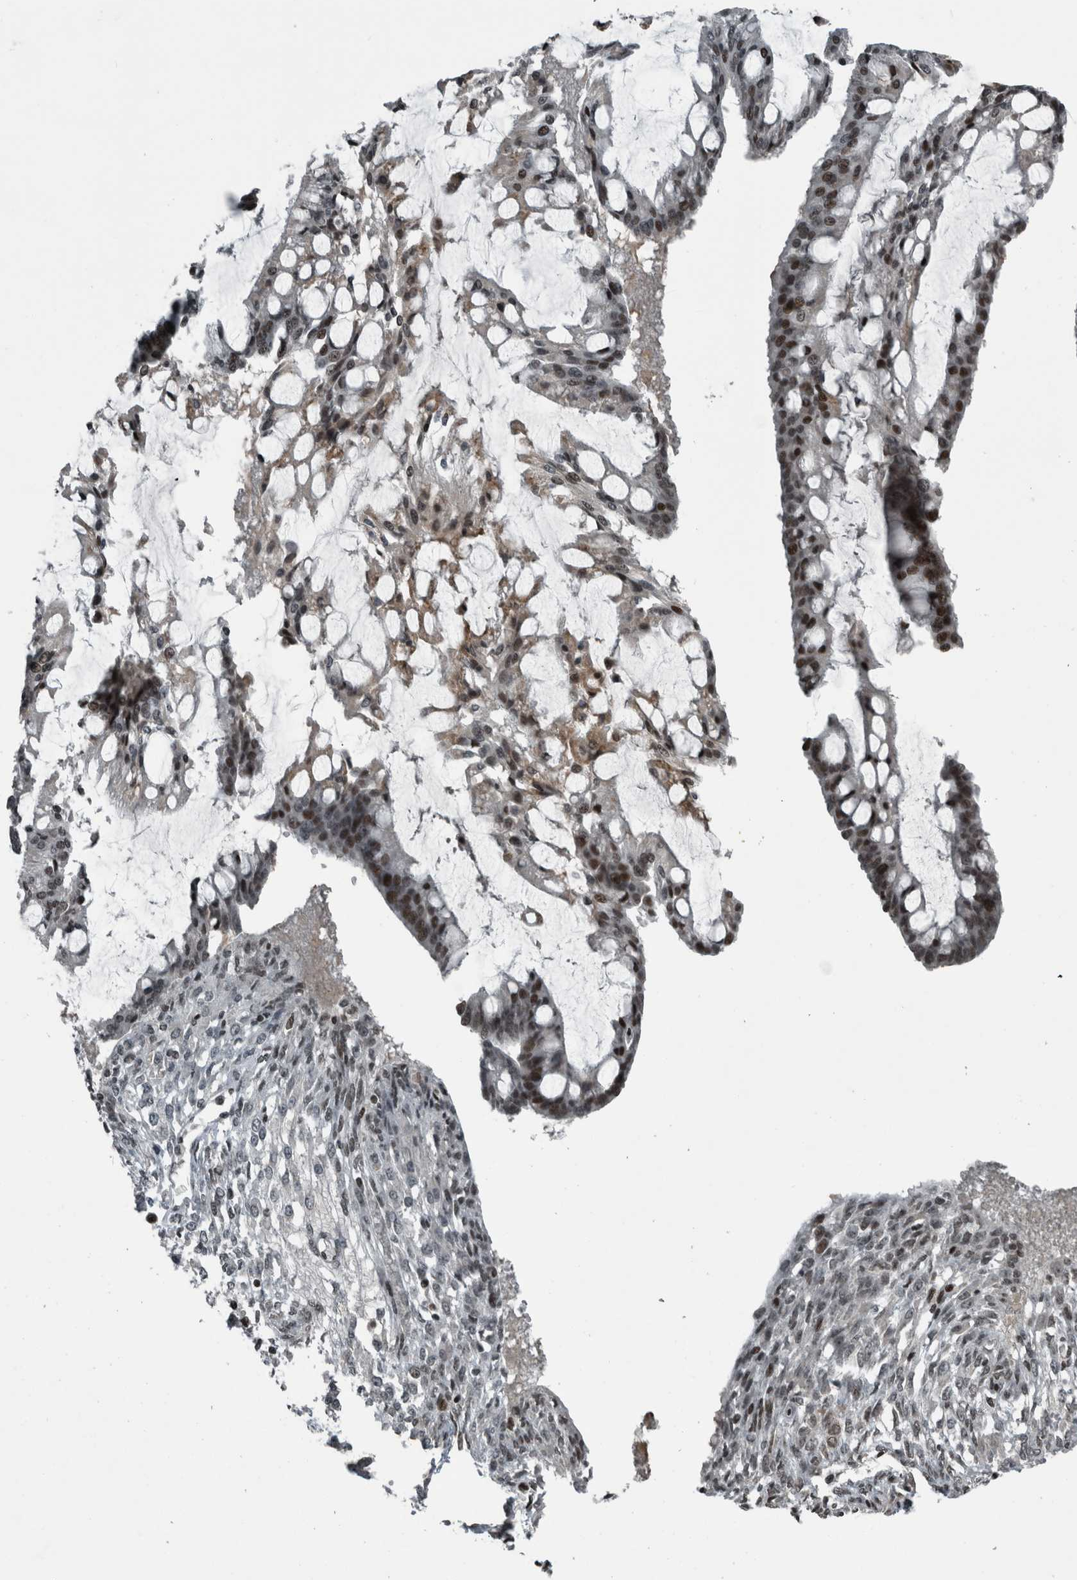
{"staining": {"intensity": "strong", "quantity": ">75%", "location": "nuclear"}, "tissue": "ovarian cancer", "cell_type": "Tumor cells", "image_type": "cancer", "snomed": [{"axis": "morphology", "description": "Cystadenocarcinoma, mucinous, NOS"}, {"axis": "topography", "description": "Ovary"}], "caption": "A high amount of strong nuclear expression is identified in about >75% of tumor cells in ovarian cancer tissue.", "gene": "UNC50", "patient": {"sex": "female", "age": 73}}